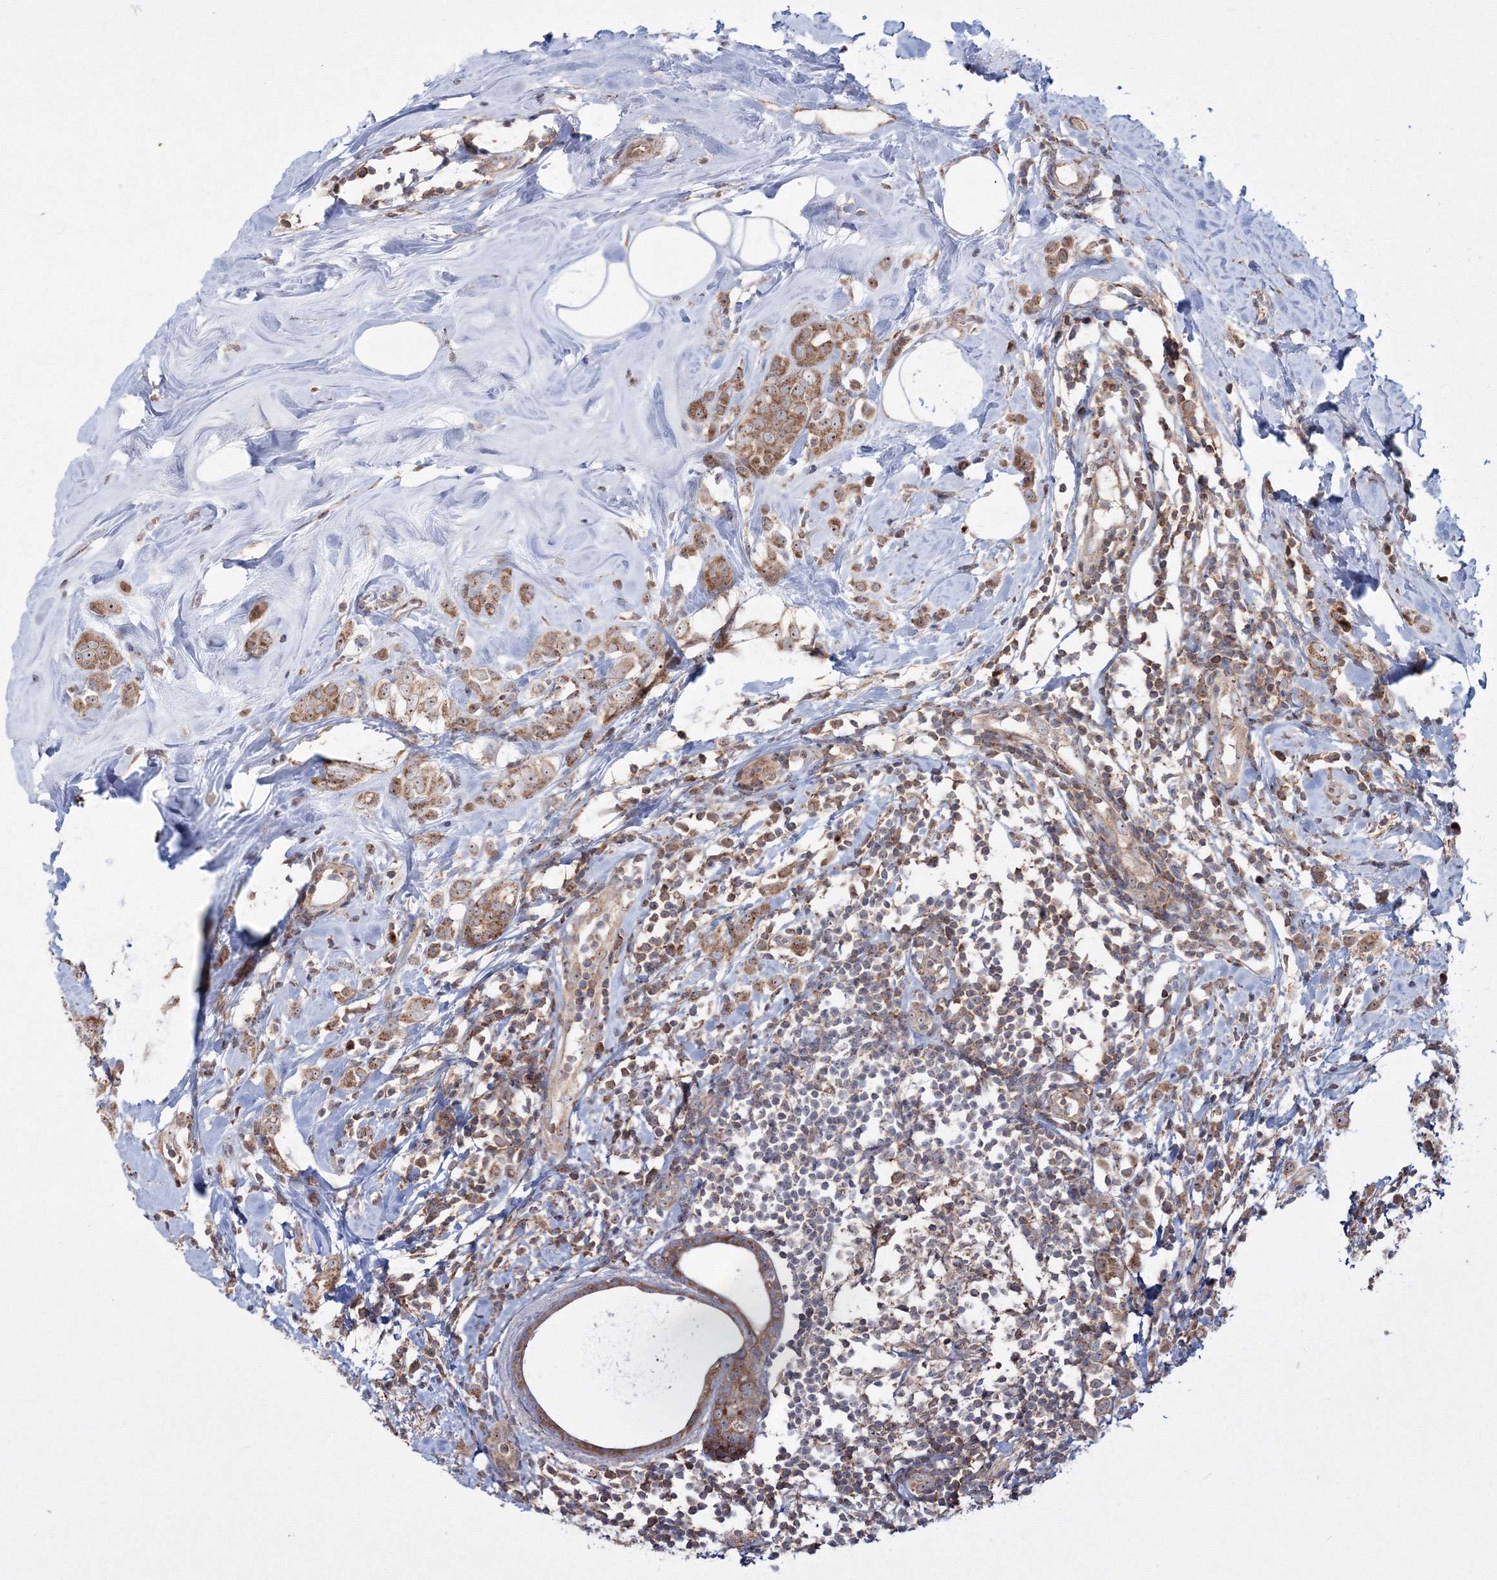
{"staining": {"intensity": "moderate", "quantity": ">75%", "location": "cytoplasmic/membranous"}, "tissue": "breast cancer", "cell_type": "Tumor cells", "image_type": "cancer", "snomed": [{"axis": "morphology", "description": "Lobular carcinoma"}, {"axis": "topography", "description": "Breast"}], "caption": "Protein staining shows moderate cytoplasmic/membranous staining in approximately >75% of tumor cells in breast cancer.", "gene": "PEX13", "patient": {"sex": "female", "age": 47}}